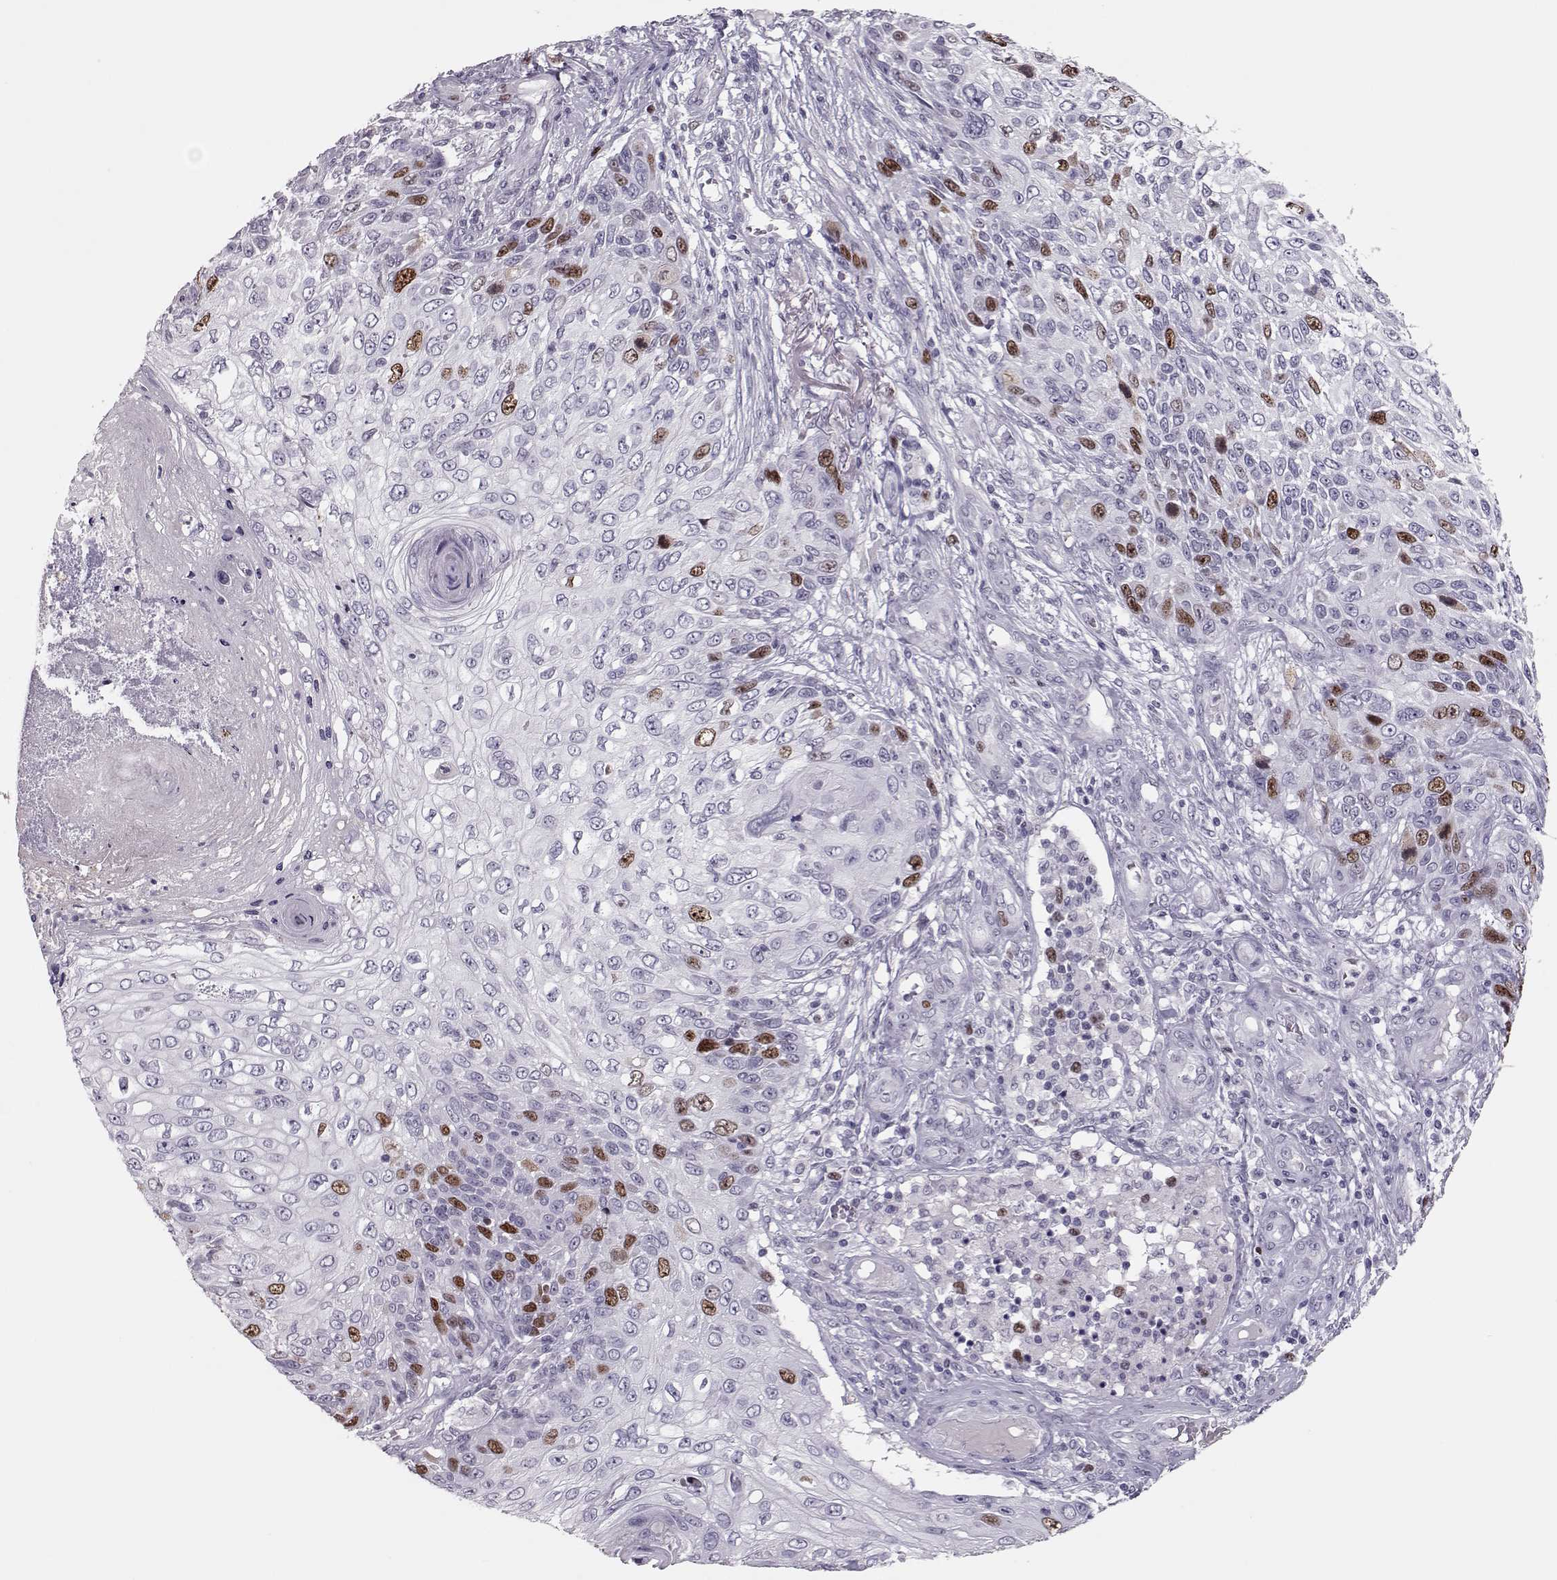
{"staining": {"intensity": "strong", "quantity": "<25%", "location": "nuclear"}, "tissue": "skin cancer", "cell_type": "Tumor cells", "image_type": "cancer", "snomed": [{"axis": "morphology", "description": "Squamous cell carcinoma, NOS"}, {"axis": "topography", "description": "Skin"}], "caption": "The image reveals a brown stain indicating the presence of a protein in the nuclear of tumor cells in skin squamous cell carcinoma.", "gene": "SGO1", "patient": {"sex": "male", "age": 92}}